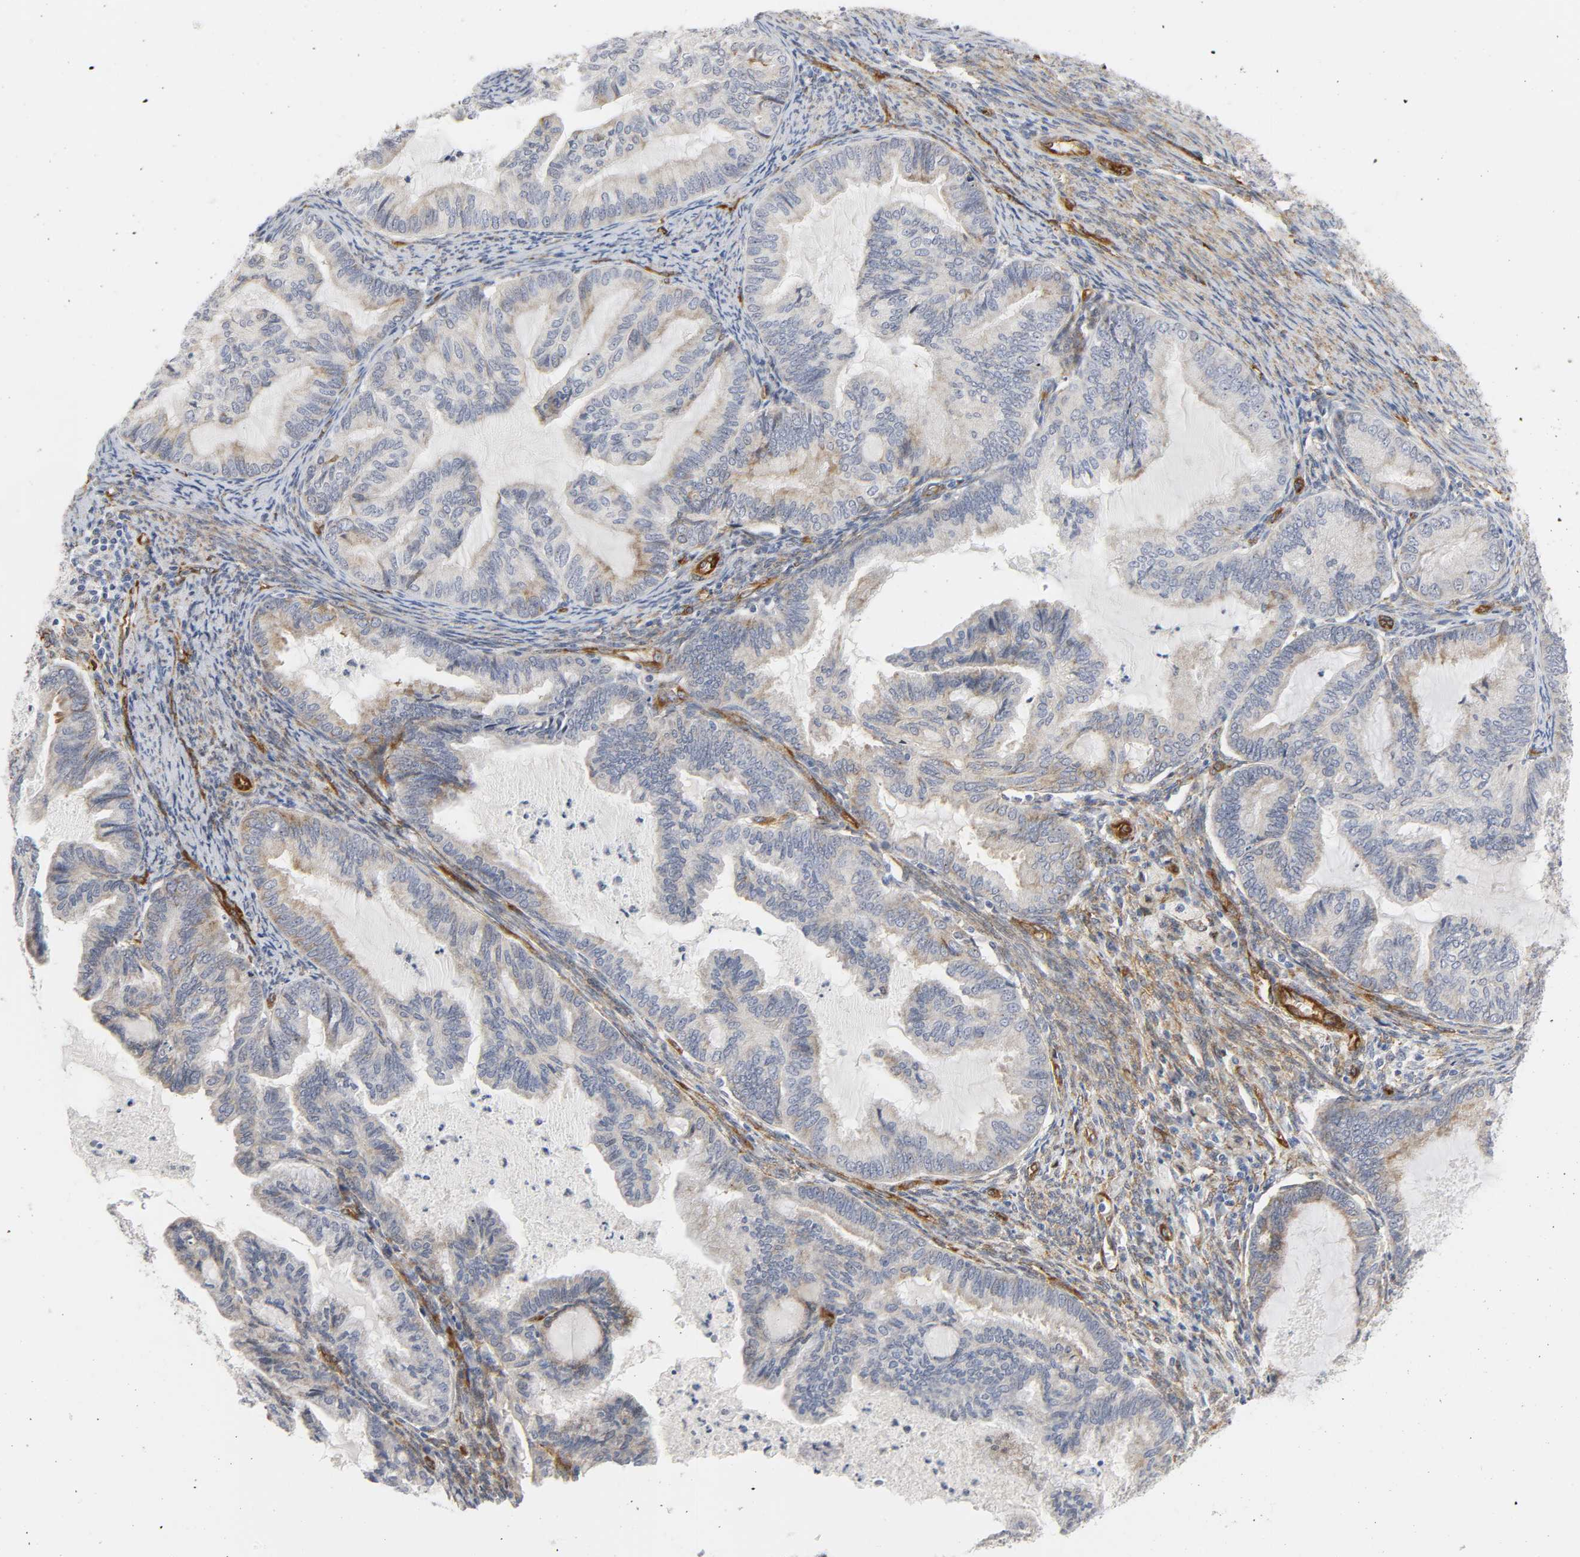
{"staining": {"intensity": "moderate", "quantity": "<25%", "location": "cytoplasmic/membranous"}, "tissue": "cervical cancer", "cell_type": "Tumor cells", "image_type": "cancer", "snomed": [{"axis": "morphology", "description": "Normal tissue, NOS"}, {"axis": "morphology", "description": "Adenocarcinoma, NOS"}, {"axis": "topography", "description": "Cervix"}, {"axis": "topography", "description": "Endometrium"}], "caption": "Cervical cancer stained with DAB (3,3'-diaminobenzidine) IHC shows low levels of moderate cytoplasmic/membranous positivity in about <25% of tumor cells.", "gene": "DOCK1", "patient": {"sex": "female", "age": 86}}